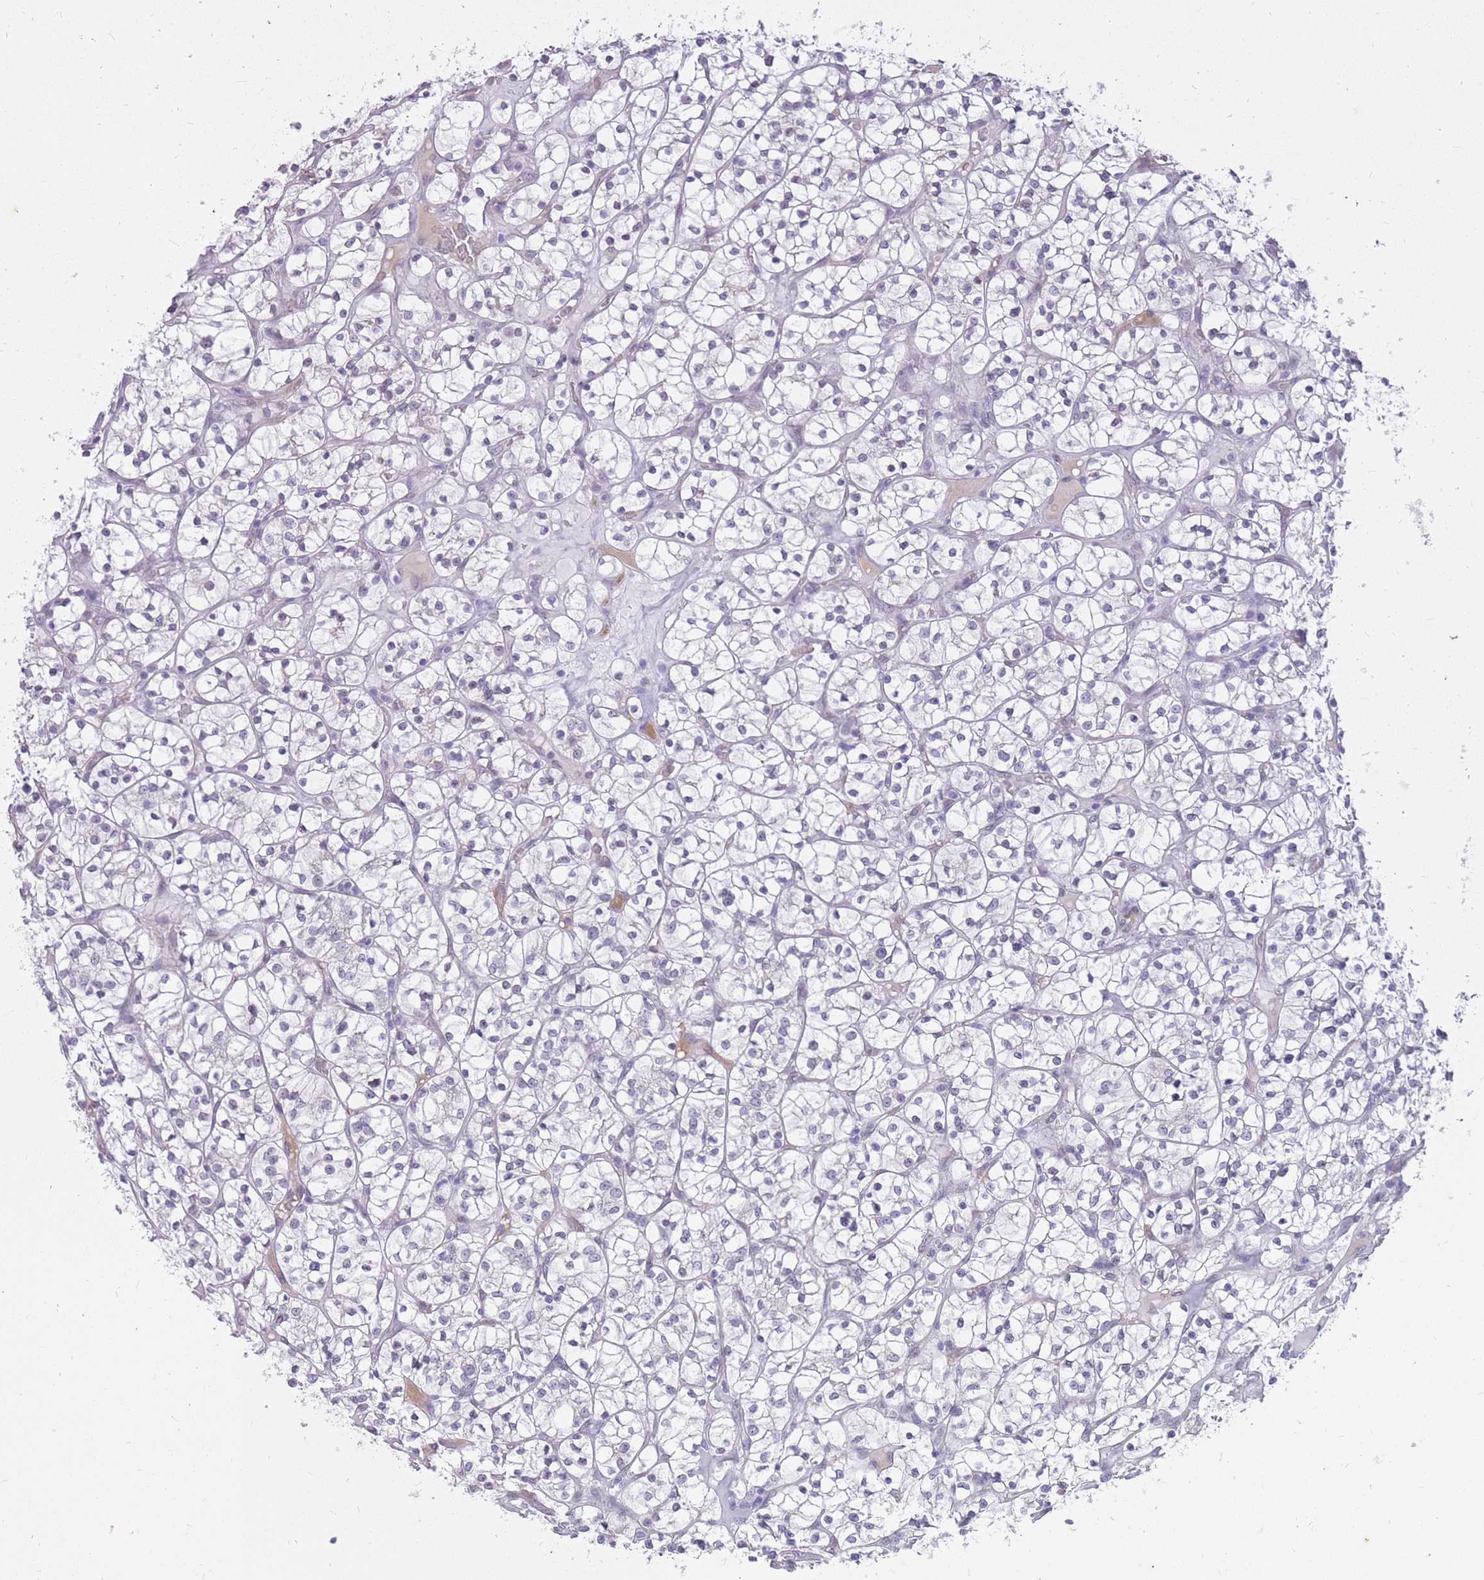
{"staining": {"intensity": "negative", "quantity": "none", "location": "none"}, "tissue": "renal cancer", "cell_type": "Tumor cells", "image_type": "cancer", "snomed": [{"axis": "morphology", "description": "Adenocarcinoma, NOS"}, {"axis": "topography", "description": "Kidney"}], "caption": "A micrograph of renal cancer (adenocarcinoma) stained for a protein displays no brown staining in tumor cells. Brightfield microscopy of immunohistochemistry (IHC) stained with DAB (3,3'-diaminobenzidine) (brown) and hematoxylin (blue), captured at high magnification.", "gene": "HOOK2", "patient": {"sex": "female", "age": 64}}